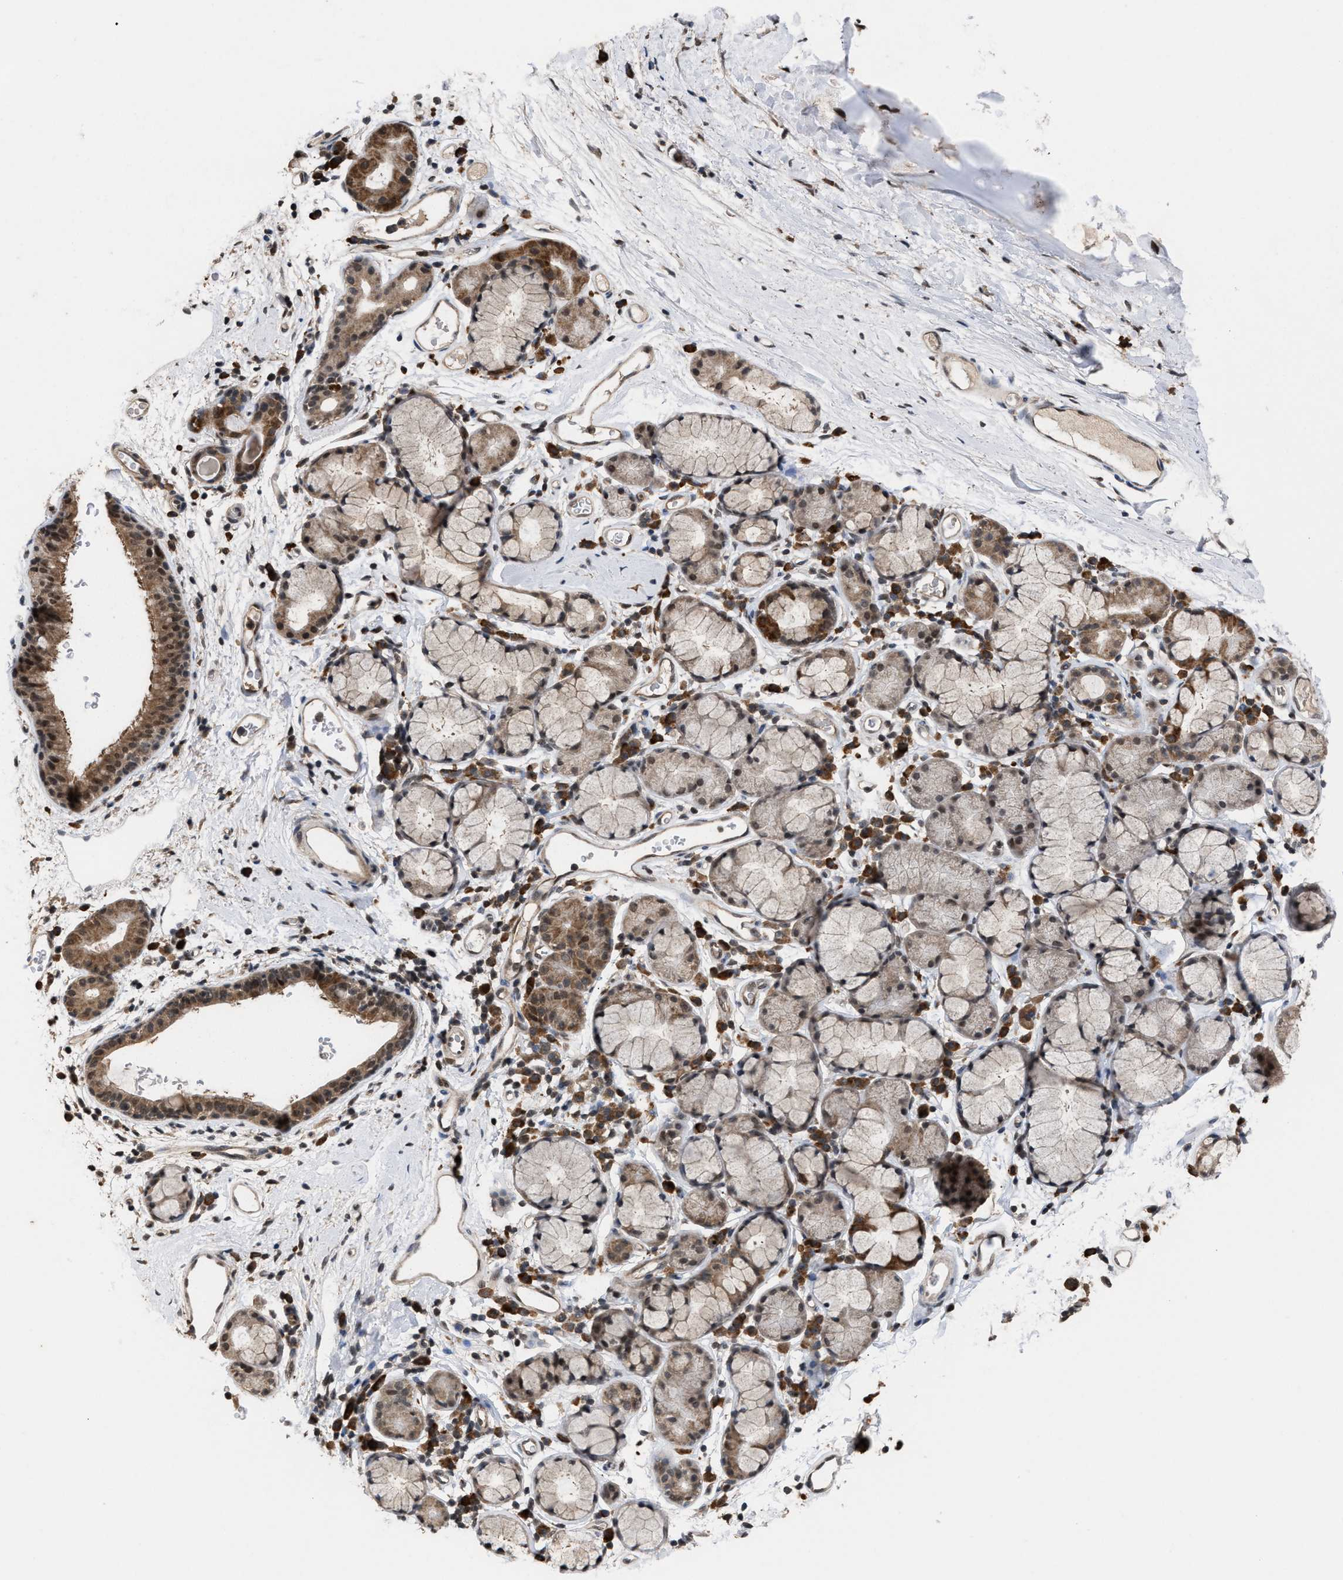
{"staining": {"intensity": "moderate", "quantity": ">75%", "location": "cytoplasmic/membranous,nuclear"}, "tissue": "bronchus", "cell_type": "Respiratory epithelial cells", "image_type": "normal", "snomed": [{"axis": "morphology", "description": "Normal tissue, NOS"}, {"axis": "topography", "description": "Cartilage tissue"}, {"axis": "topography", "description": "Bronchus"}], "caption": "Protein analysis of normal bronchus exhibits moderate cytoplasmic/membranous,nuclear positivity in about >75% of respiratory epithelial cells. Nuclei are stained in blue.", "gene": "C9orf78", "patient": {"sex": "female", "age": 53}}